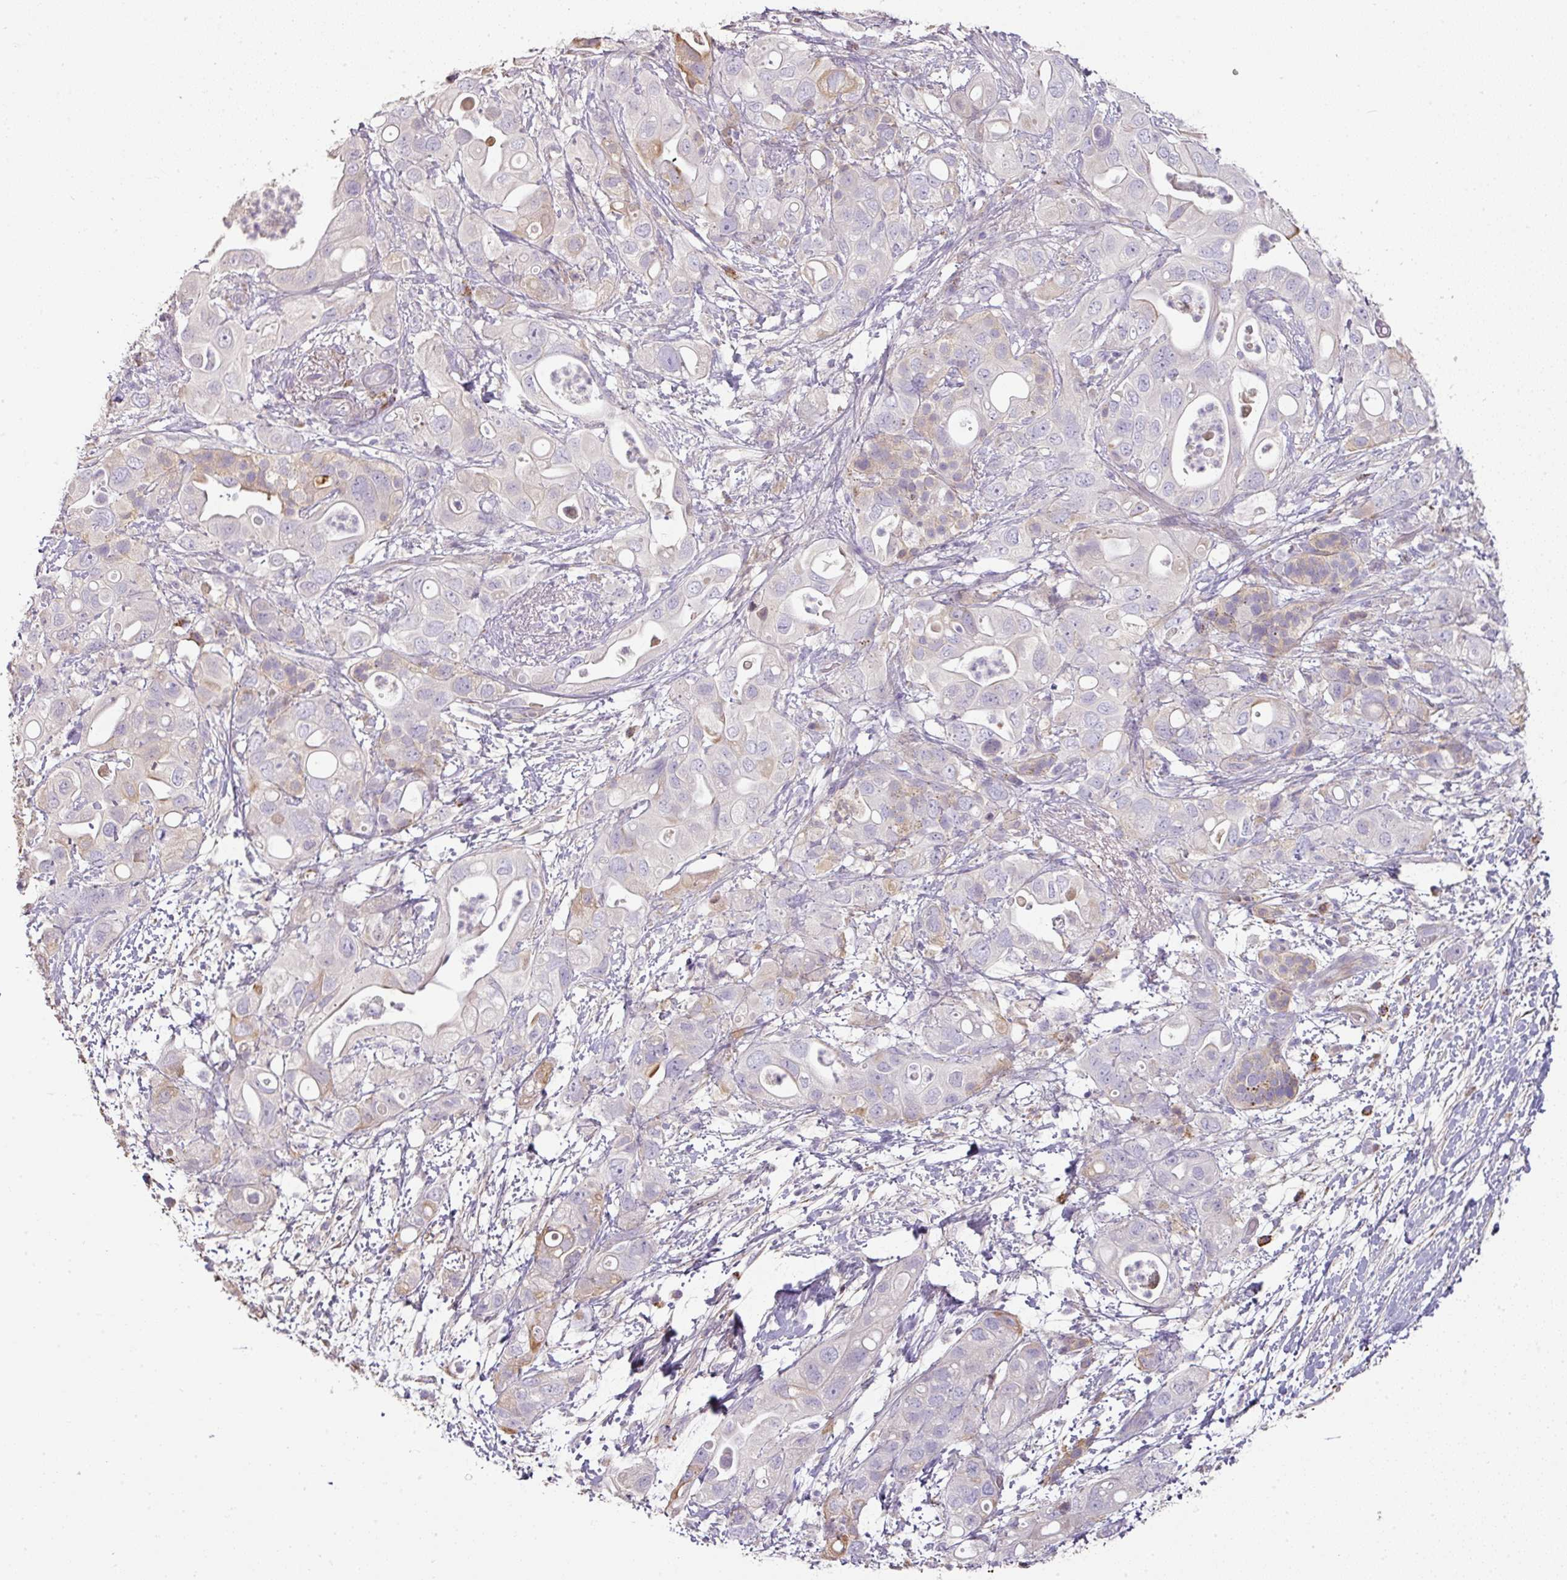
{"staining": {"intensity": "moderate", "quantity": "<25%", "location": "cytoplasmic/membranous"}, "tissue": "pancreatic cancer", "cell_type": "Tumor cells", "image_type": "cancer", "snomed": [{"axis": "morphology", "description": "Adenocarcinoma, NOS"}, {"axis": "topography", "description": "Pancreas"}], "caption": "Human pancreatic adenocarcinoma stained with a protein marker demonstrates moderate staining in tumor cells.", "gene": "CCZ1", "patient": {"sex": "female", "age": 72}}